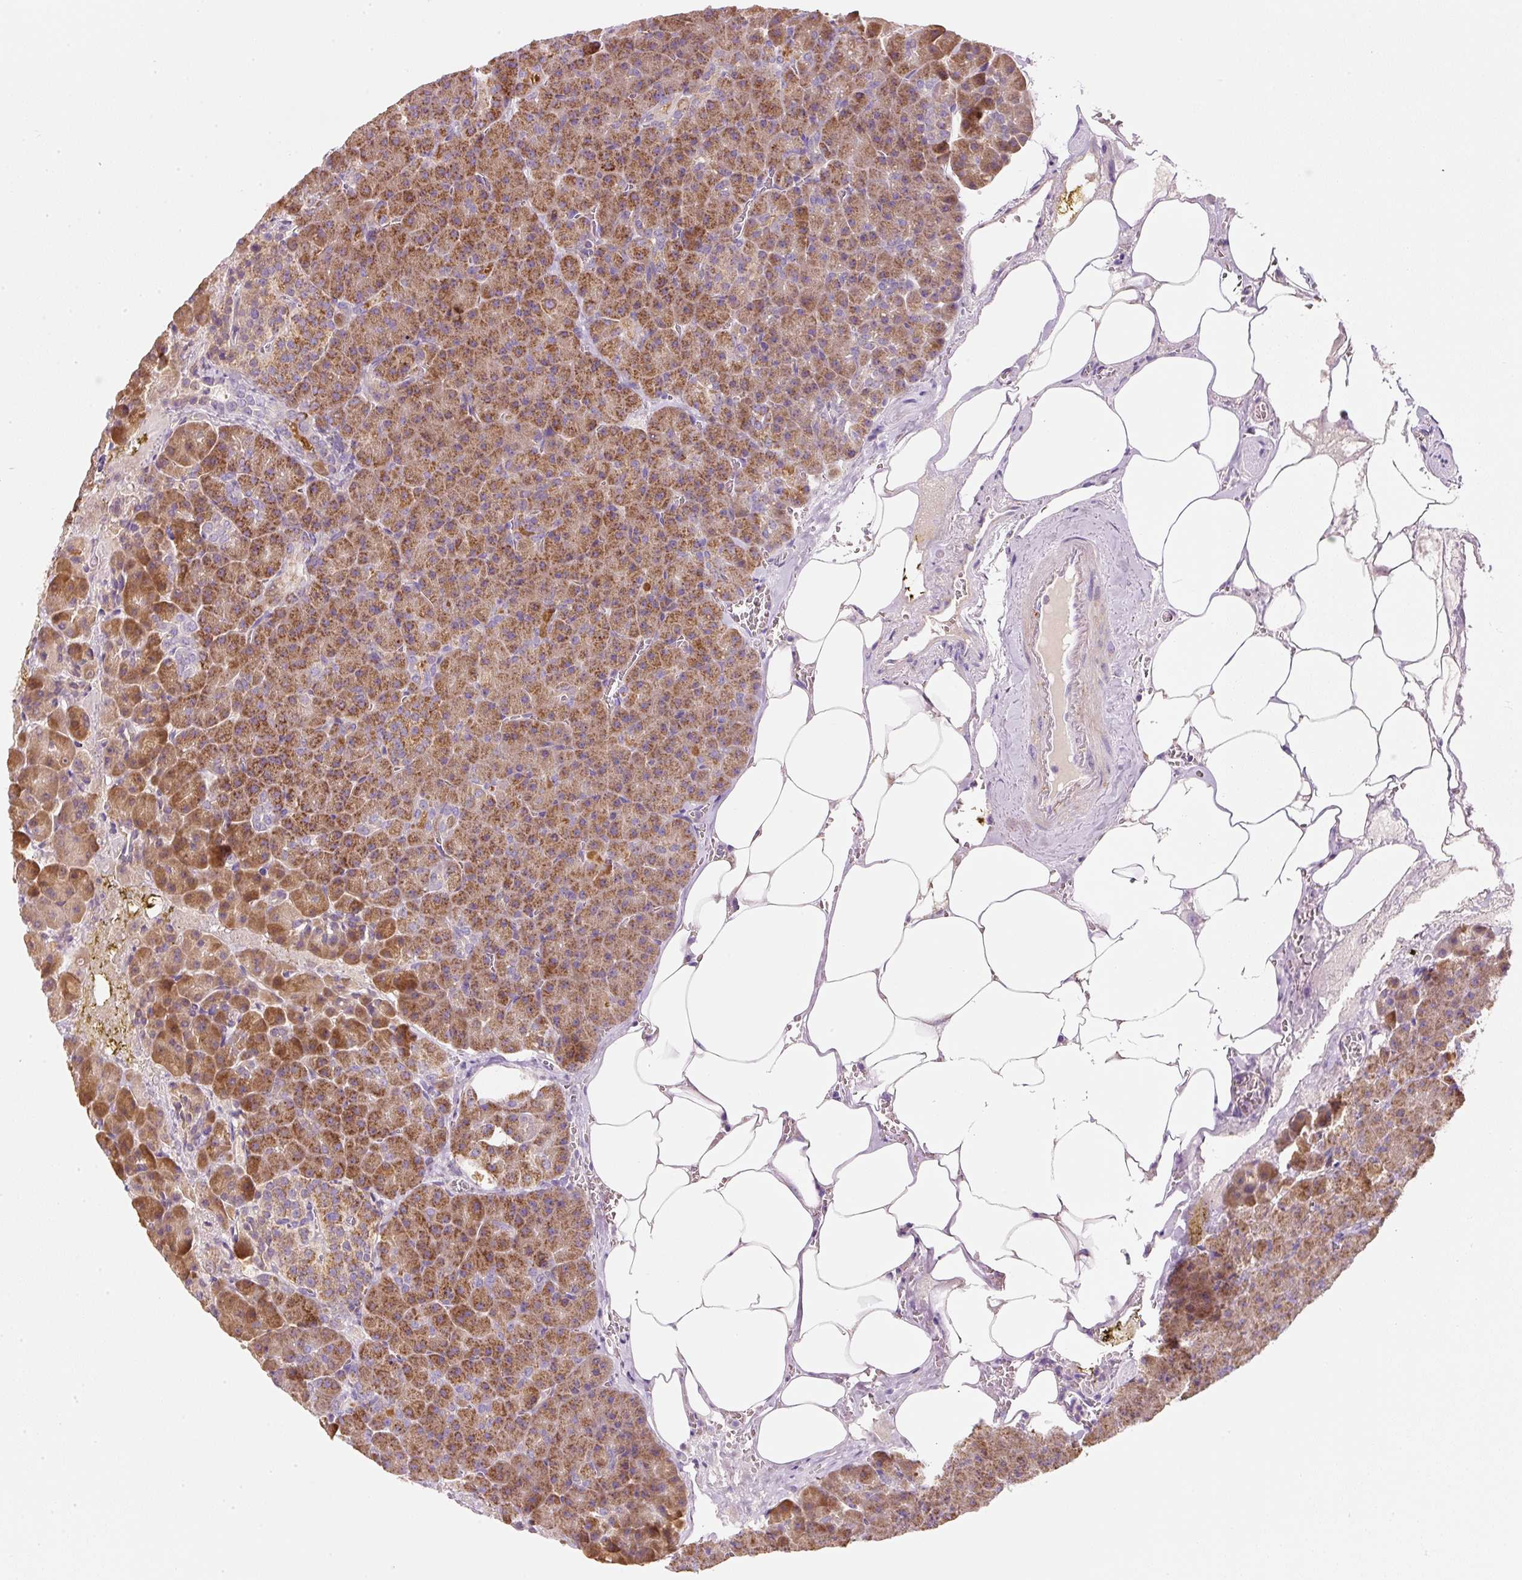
{"staining": {"intensity": "strong", "quantity": ">75%", "location": "cytoplasmic/membranous"}, "tissue": "pancreas", "cell_type": "Exocrine glandular cells", "image_type": "normal", "snomed": [{"axis": "morphology", "description": "Normal tissue, NOS"}, {"axis": "topography", "description": "Pancreas"}], "caption": "Immunohistochemical staining of normal human pancreas displays >75% levels of strong cytoplasmic/membranous protein expression in approximately >75% of exocrine glandular cells. The protein is shown in brown color, while the nuclei are stained blue.", "gene": "NDUFA1", "patient": {"sex": "female", "age": 74}}